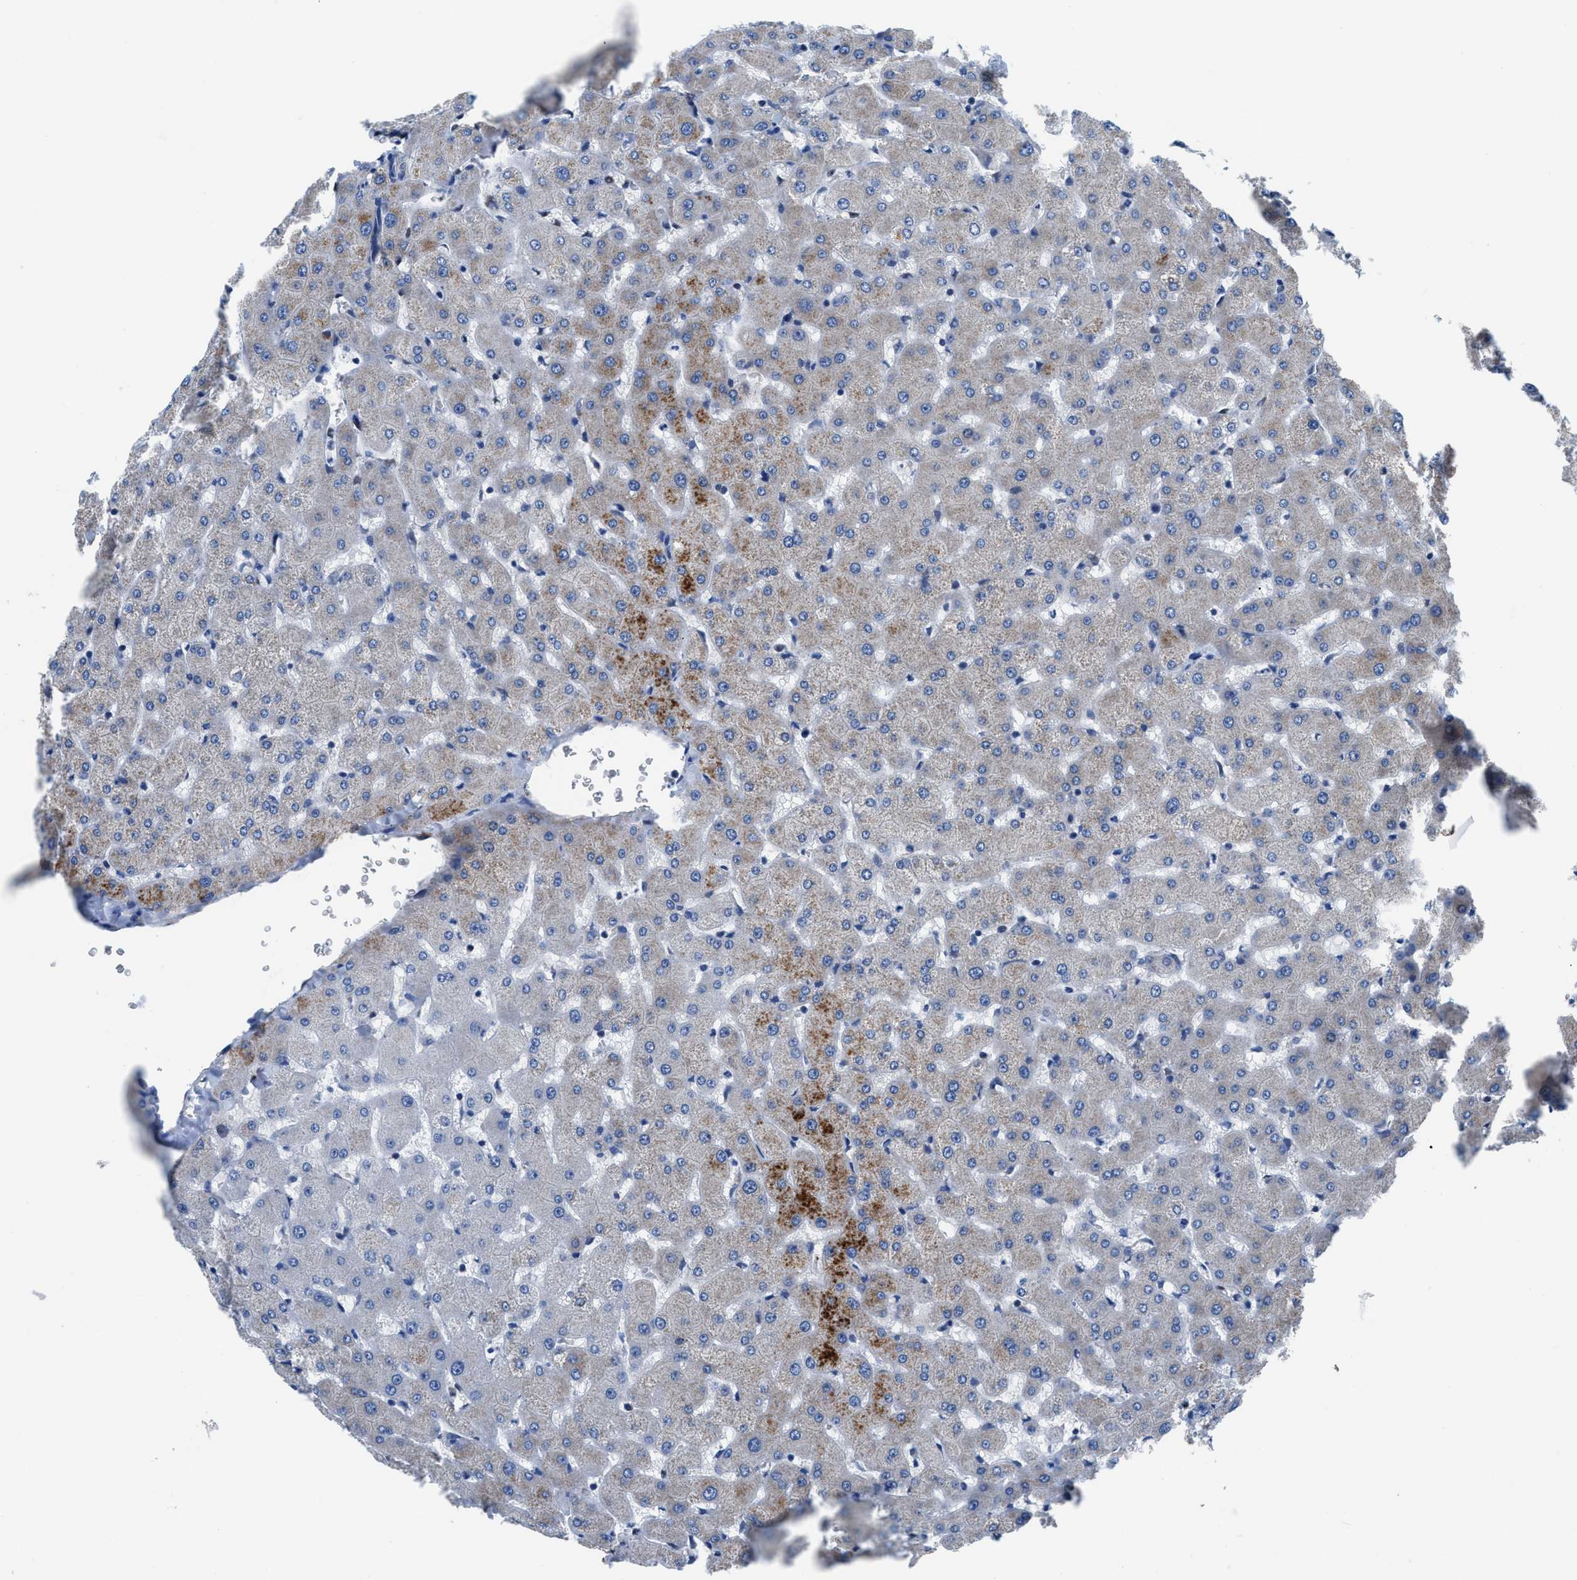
{"staining": {"intensity": "negative", "quantity": "none", "location": "none"}, "tissue": "liver", "cell_type": "Cholangiocytes", "image_type": "normal", "snomed": [{"axis": "morphology", "description": "Normal tissue, NOS"}, {"axis": "topography", "description": "Liver"}], "caption": "DAB (3,3'-diaminobenzidine) immunohistochemical staining of benign liver shows no significant staining in cholangiocytes.", "gene": "LMO2", "patient": {"sex": "female", "age": 63}}